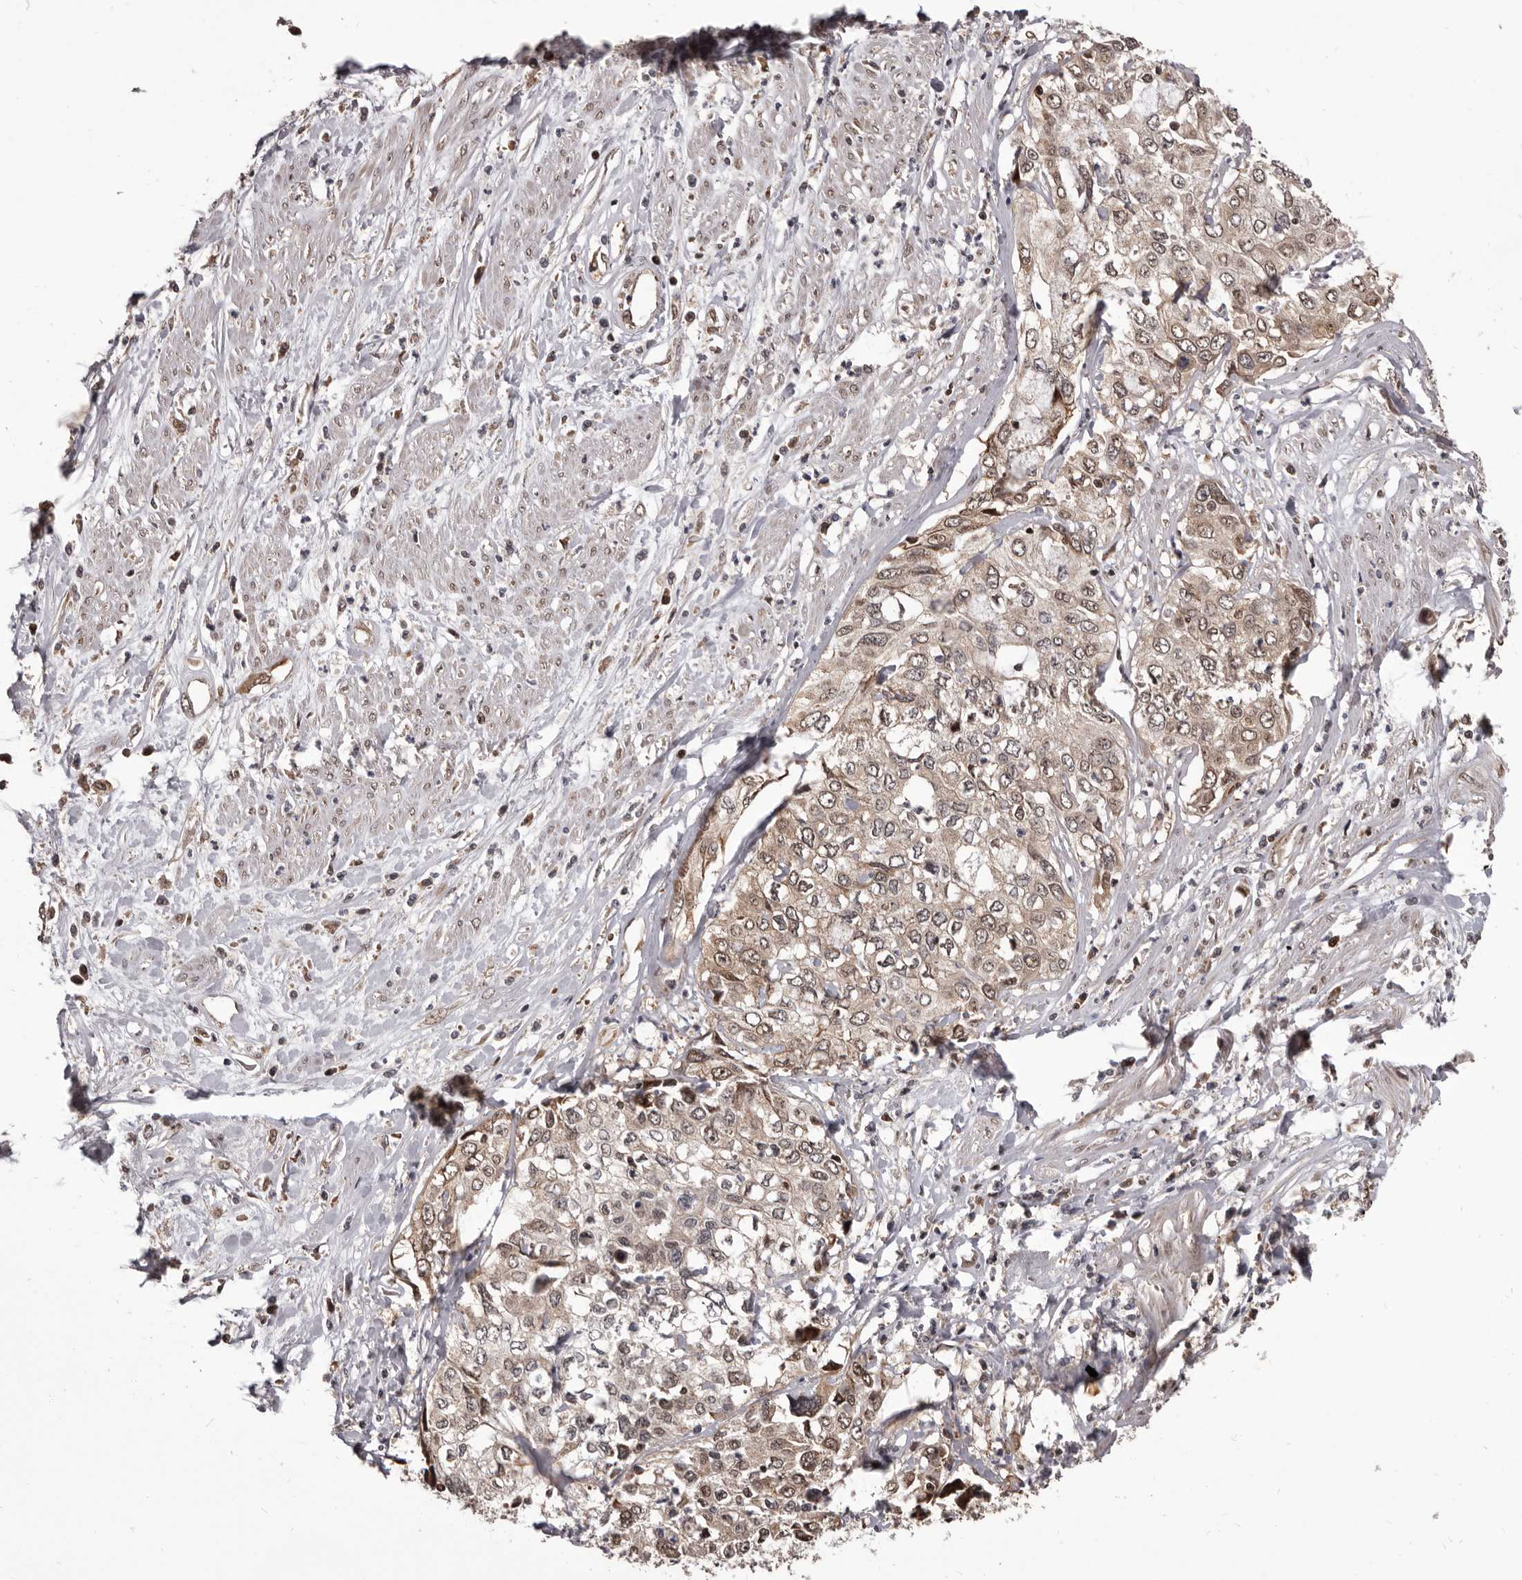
{"staining": {"intensity": "weak", "quantity": ">75%", "location": "cytoplasmic/membranous,nuclear"}, "tissue": "cervical cancer", "cell_type": "Tumor cells", "image_type": "cancer", "snomed": [{"axis": "morphology", "description": "Squamous cell carcinoma, NOS"}, {"axis": "topography", "description": "Cervix"}], "caption": "Cervical cancer stained for a protein exhibits weak cytoplasmic/membranous and nuclear positivity in tumor cells. (brown staining indicates protein expression, while blue staining denotes nuclei).", "gene": "MAP3K14", "patient": {"sex": "female", "age": 31}}